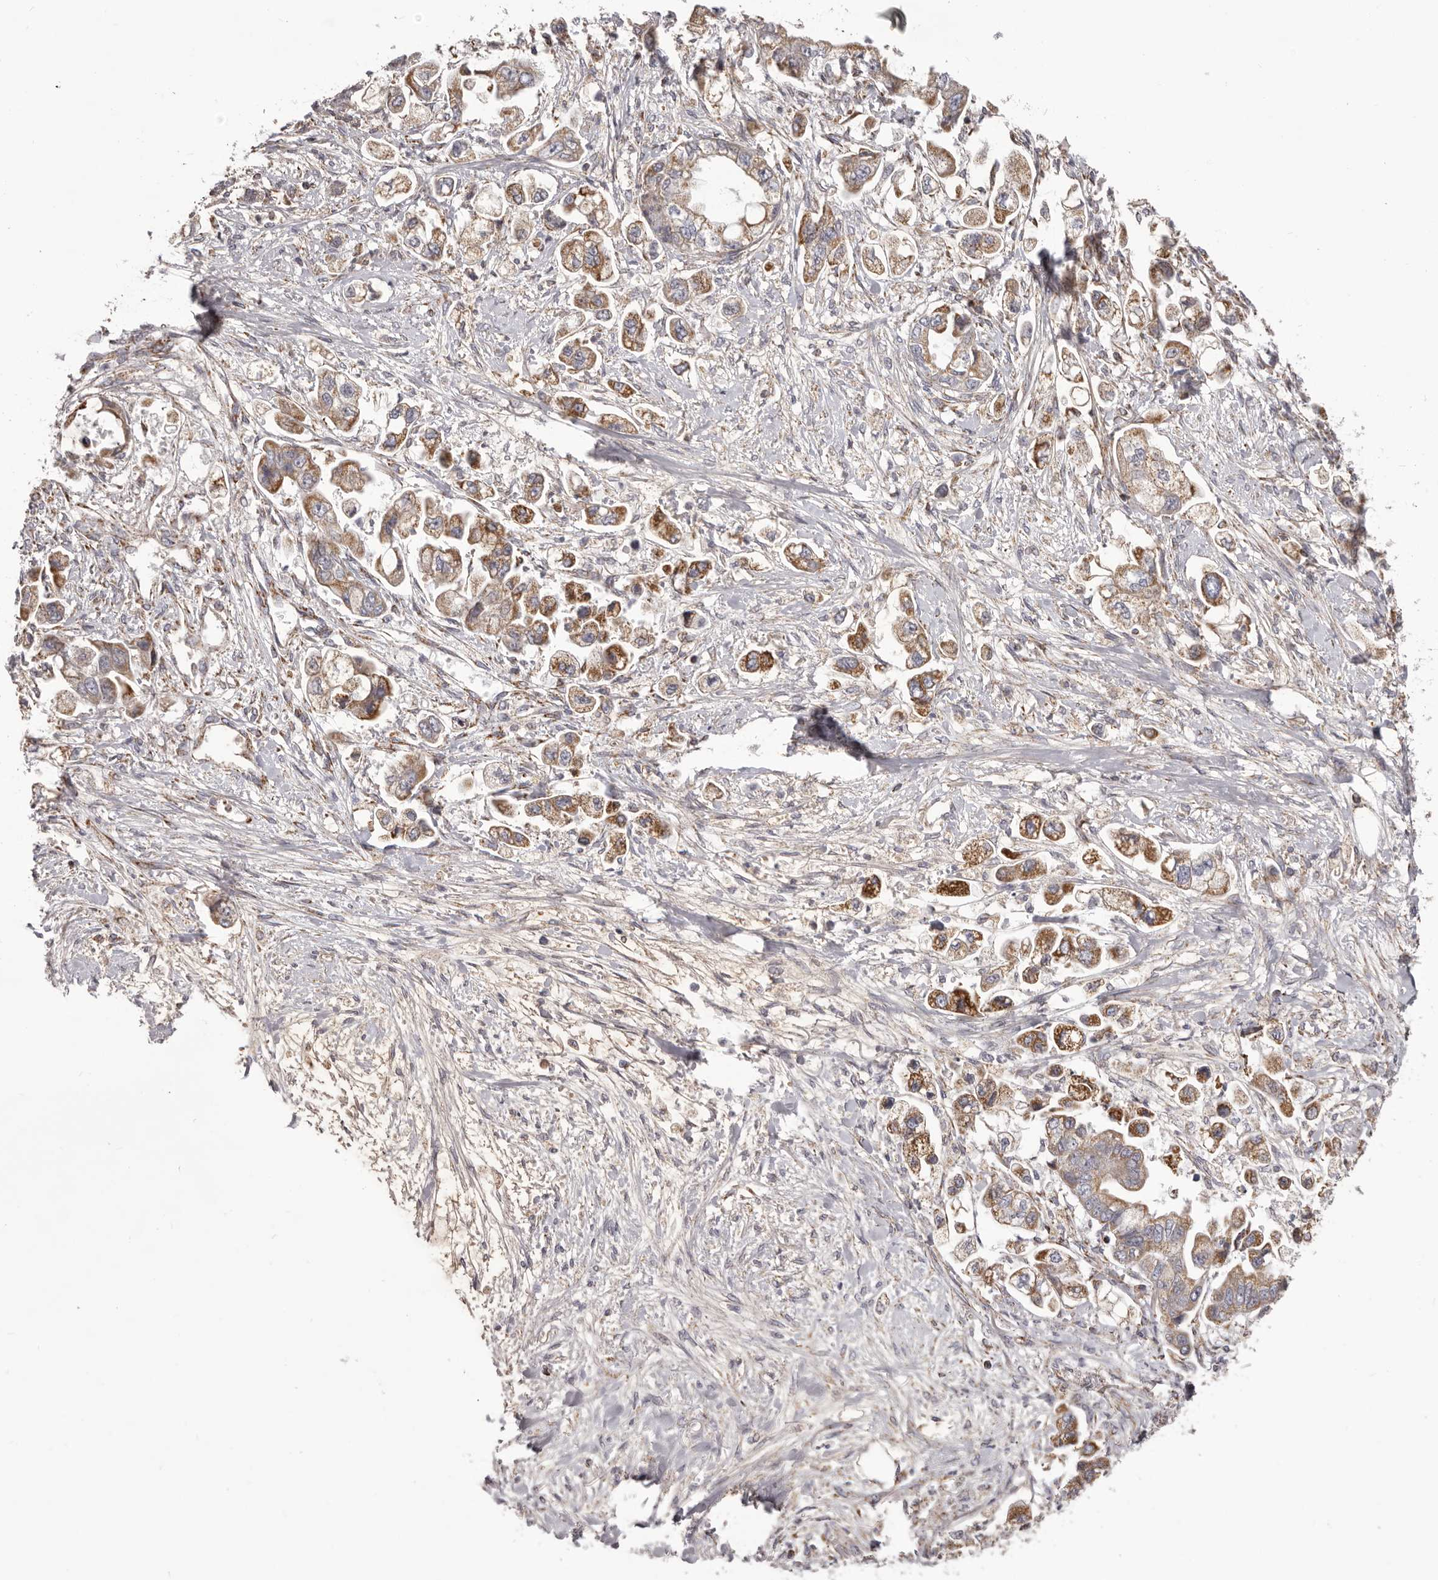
{"staining": {"intensity": "moderate", "quantity": ">75%", "location": "cytoplasmic/membranous"}, "tissue": "stomach cancer", "cell_type": "Tumor cells", "image_type": "cancer", "snomed": [{"axis": "morphology", "description": "Adenocarcinoma, NOS"}, {"axis": "topography", "description": "Stomach"}], "caption": "The photomicrograph shows a brown stain indicating the presence of a protein in the cytoplasmic/membranous of tumor cells in stomach cancer. The staining was performed using DAB (3,3'-diaminobenzidine) to visualize the protein expression in brown, while the nuclei were stained in blue with hematoxylin (Magnification: 20x).", "gene": "CHRM2", "patient": {"sex": "male", "age": 62}}